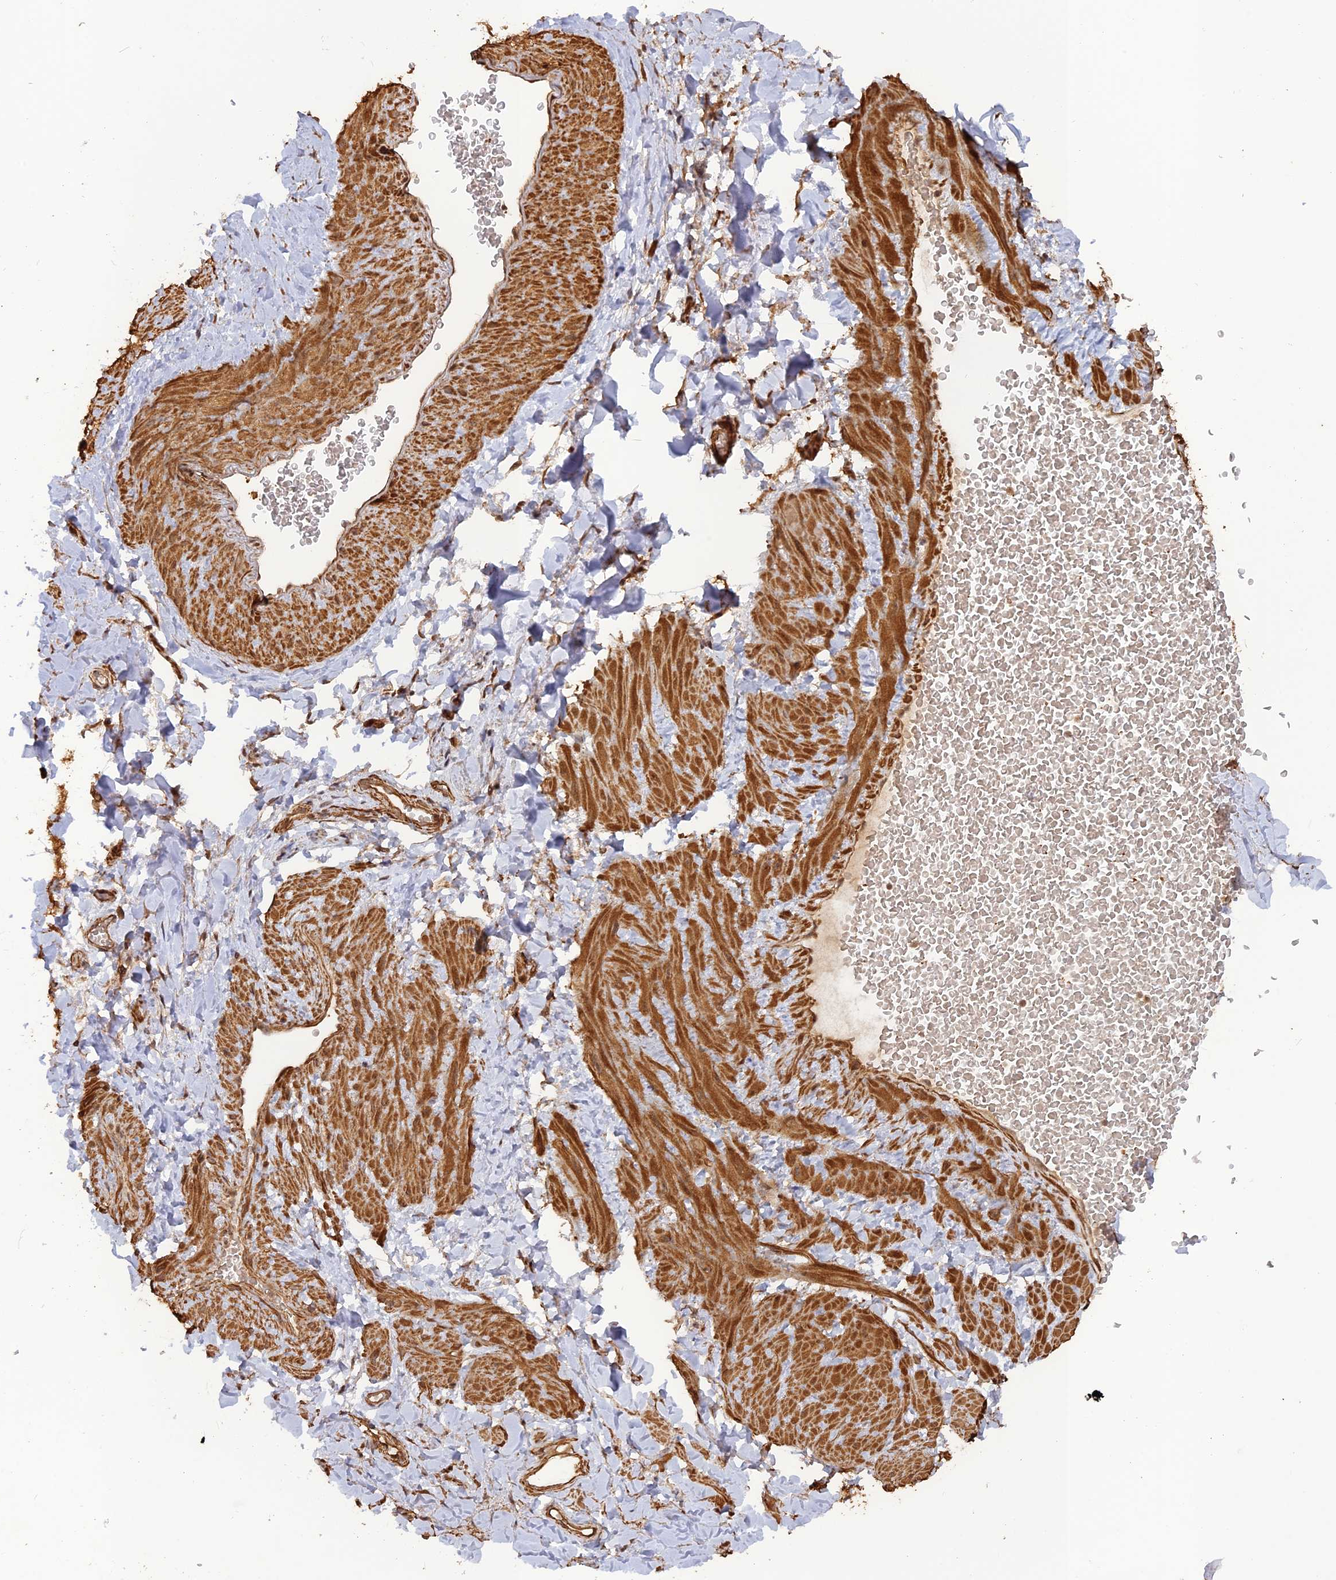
{"staining": {"intensity": "negative", "quantity": "none", "location": "none"}, "tissue": "adipose tissue", "cell_type": "Adipocytes", "image_type": "normal", "snomed": [{"axis": "morphology", "description": "Normal tissue, NOS"}, {"axis": "topography", "description": "Soft tissue"}, {"axis": "topography", "description": "Vascular tissue"}], "caption": "Immunohistochemistry (IHC) image of normal adipose tissue: human adipose tissue stained with DAB (3,3'-diaminobenzidine) displays no significant protein positivity in adipocytes. The staining was performed using DAB to visualize the protein expression in brown, while the nuclei were stained in blue with hematoxylin (Magnification: 20x).", "gene": "CCDC174", "patient": {"sex": "male", "age": 54}}